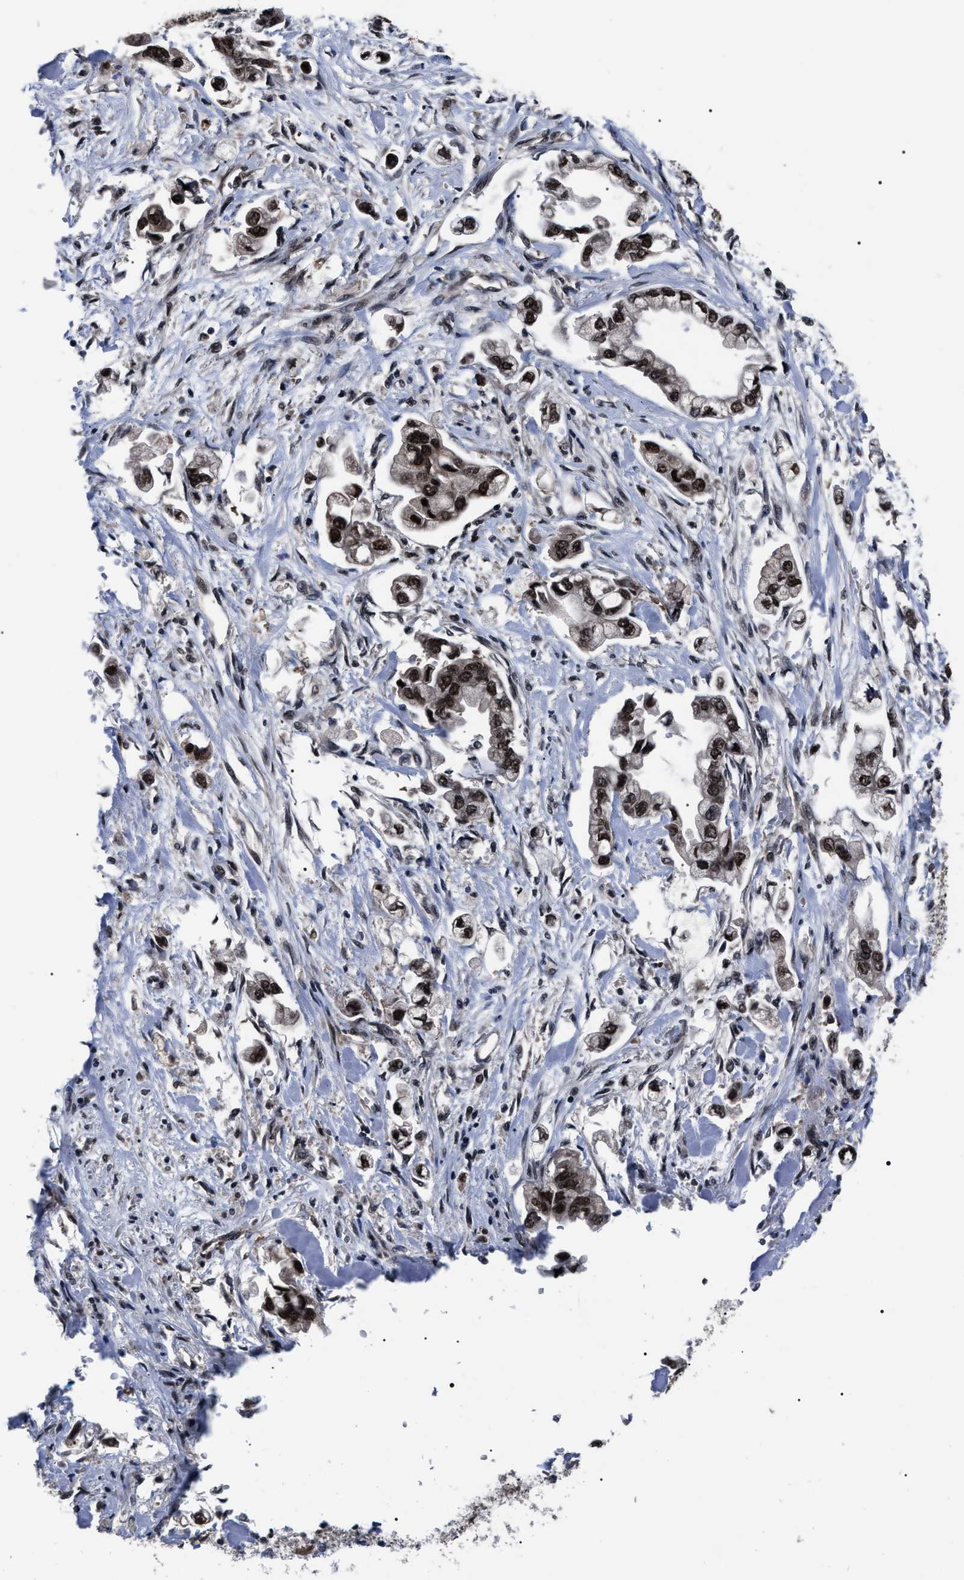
{"staining": {"intensity": "strong", "quantity": ">75%", "location": "nuclear"}, "tissue": "stomach cancer", "cell_type": "Tumor cells", "image_type": "cancer", "snomed": [{"axis": "morphology", "description": "Adenocarcinoma, NOS"}, {"axis": "topography", "description": "Stomach"}], "caption": "Brown immunohistochemical staining in human stomach adenocarcinoma displays strong nuclear staining in about >75% of tumor cells.", "gene": "CSNK2A1", "patient": {"sex": "male", "age": 62}}